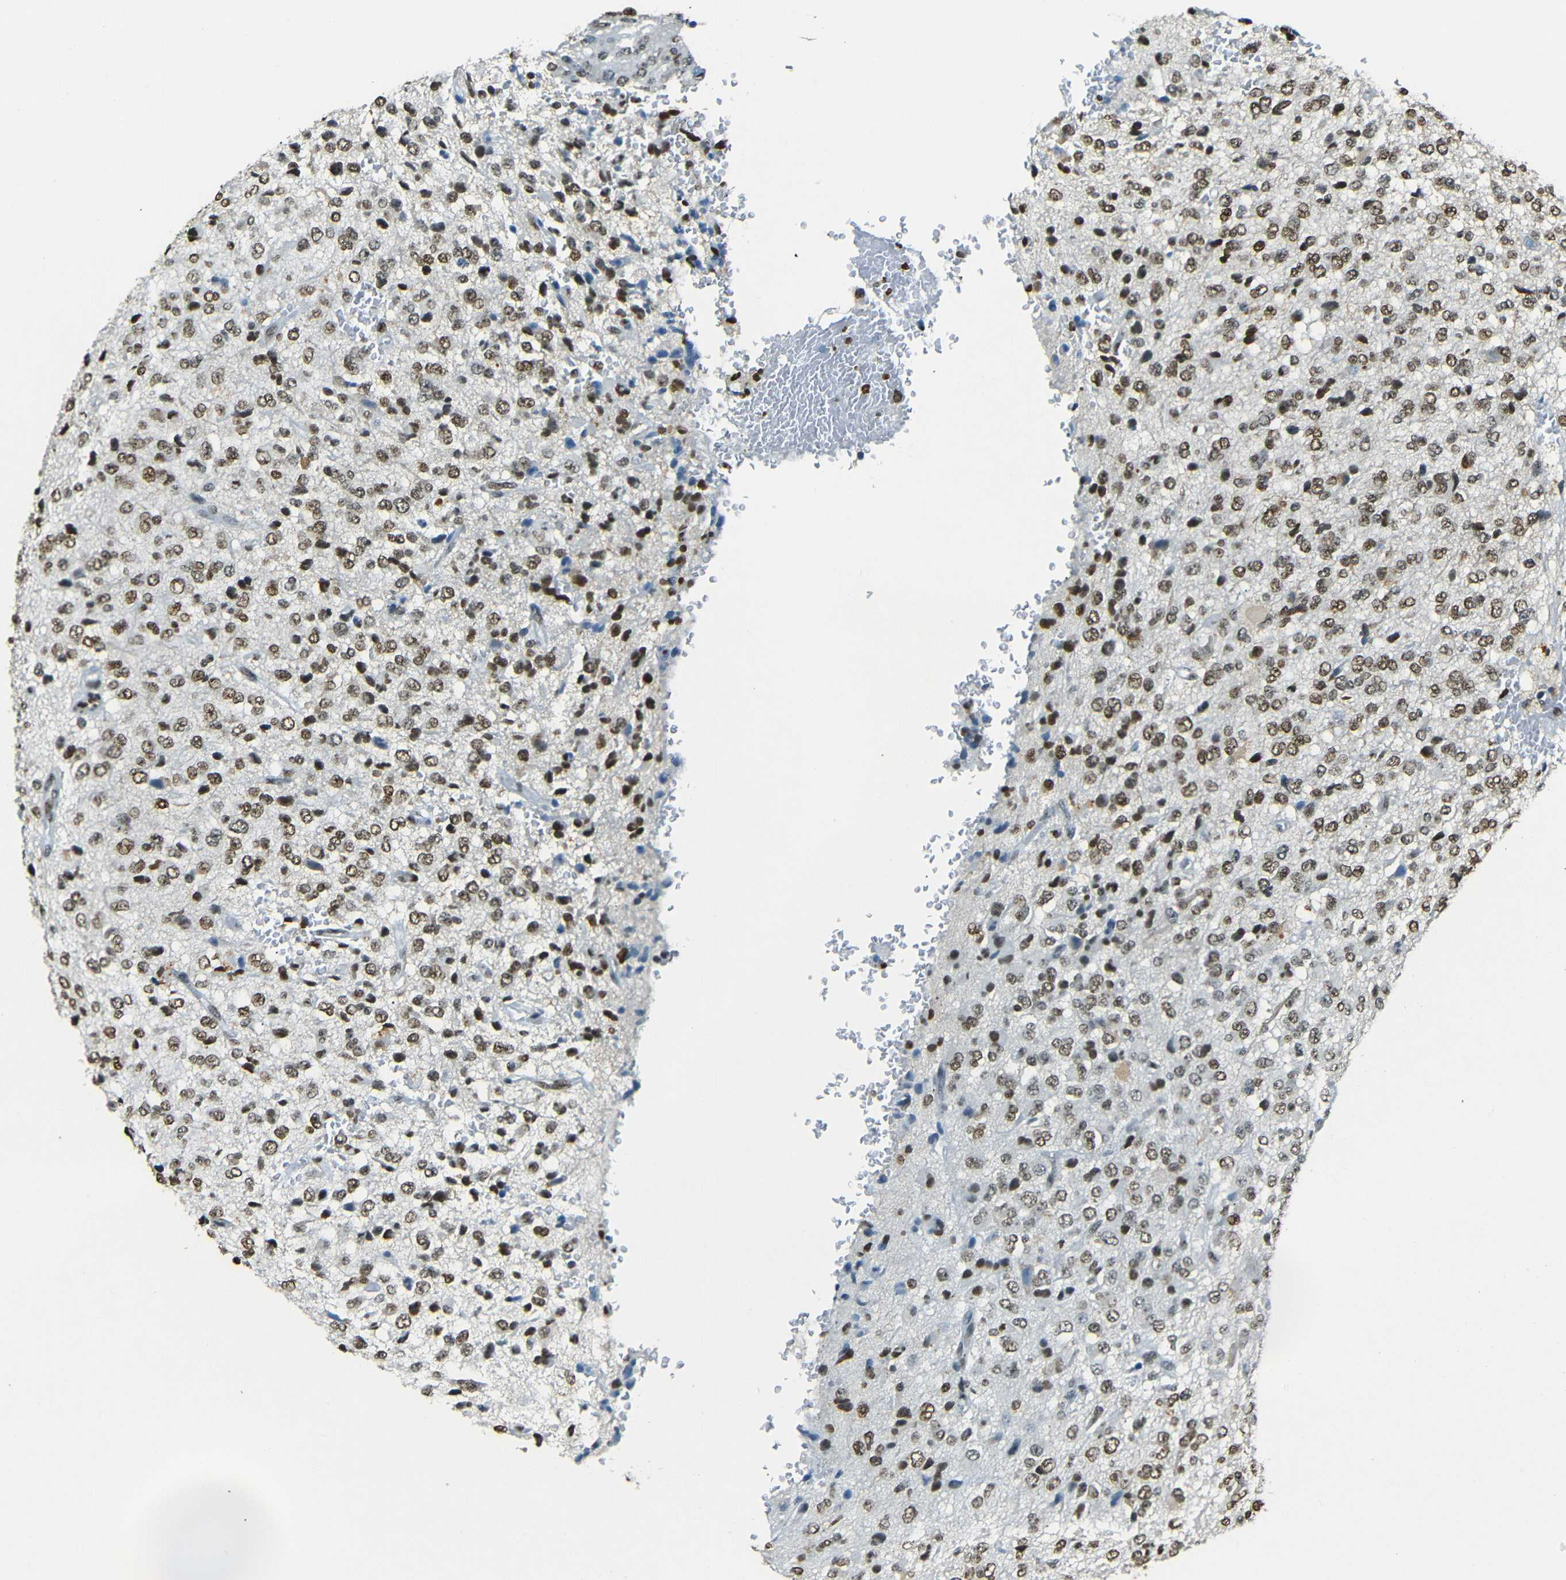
{"staining": {"intensity": "moderate", "quantity": "25%-75%", "location": "nuclear"}, "tissue": "glioma", "cell_type": "Tumor cells", "image_type": "cancer", "snomed": [{"axis": "morphology", "description": "Glioma, malignant, High grade"}, {"axis": "topography", "description": "pancreas cauda"}], "caption": "Immunohistochemical staining of glioma demonstrates moderate nuclear protein staining in about 25%-75% of tumor cells.", "gene": "HMGN1", "patient": {"sex": "male", "age": 60}}